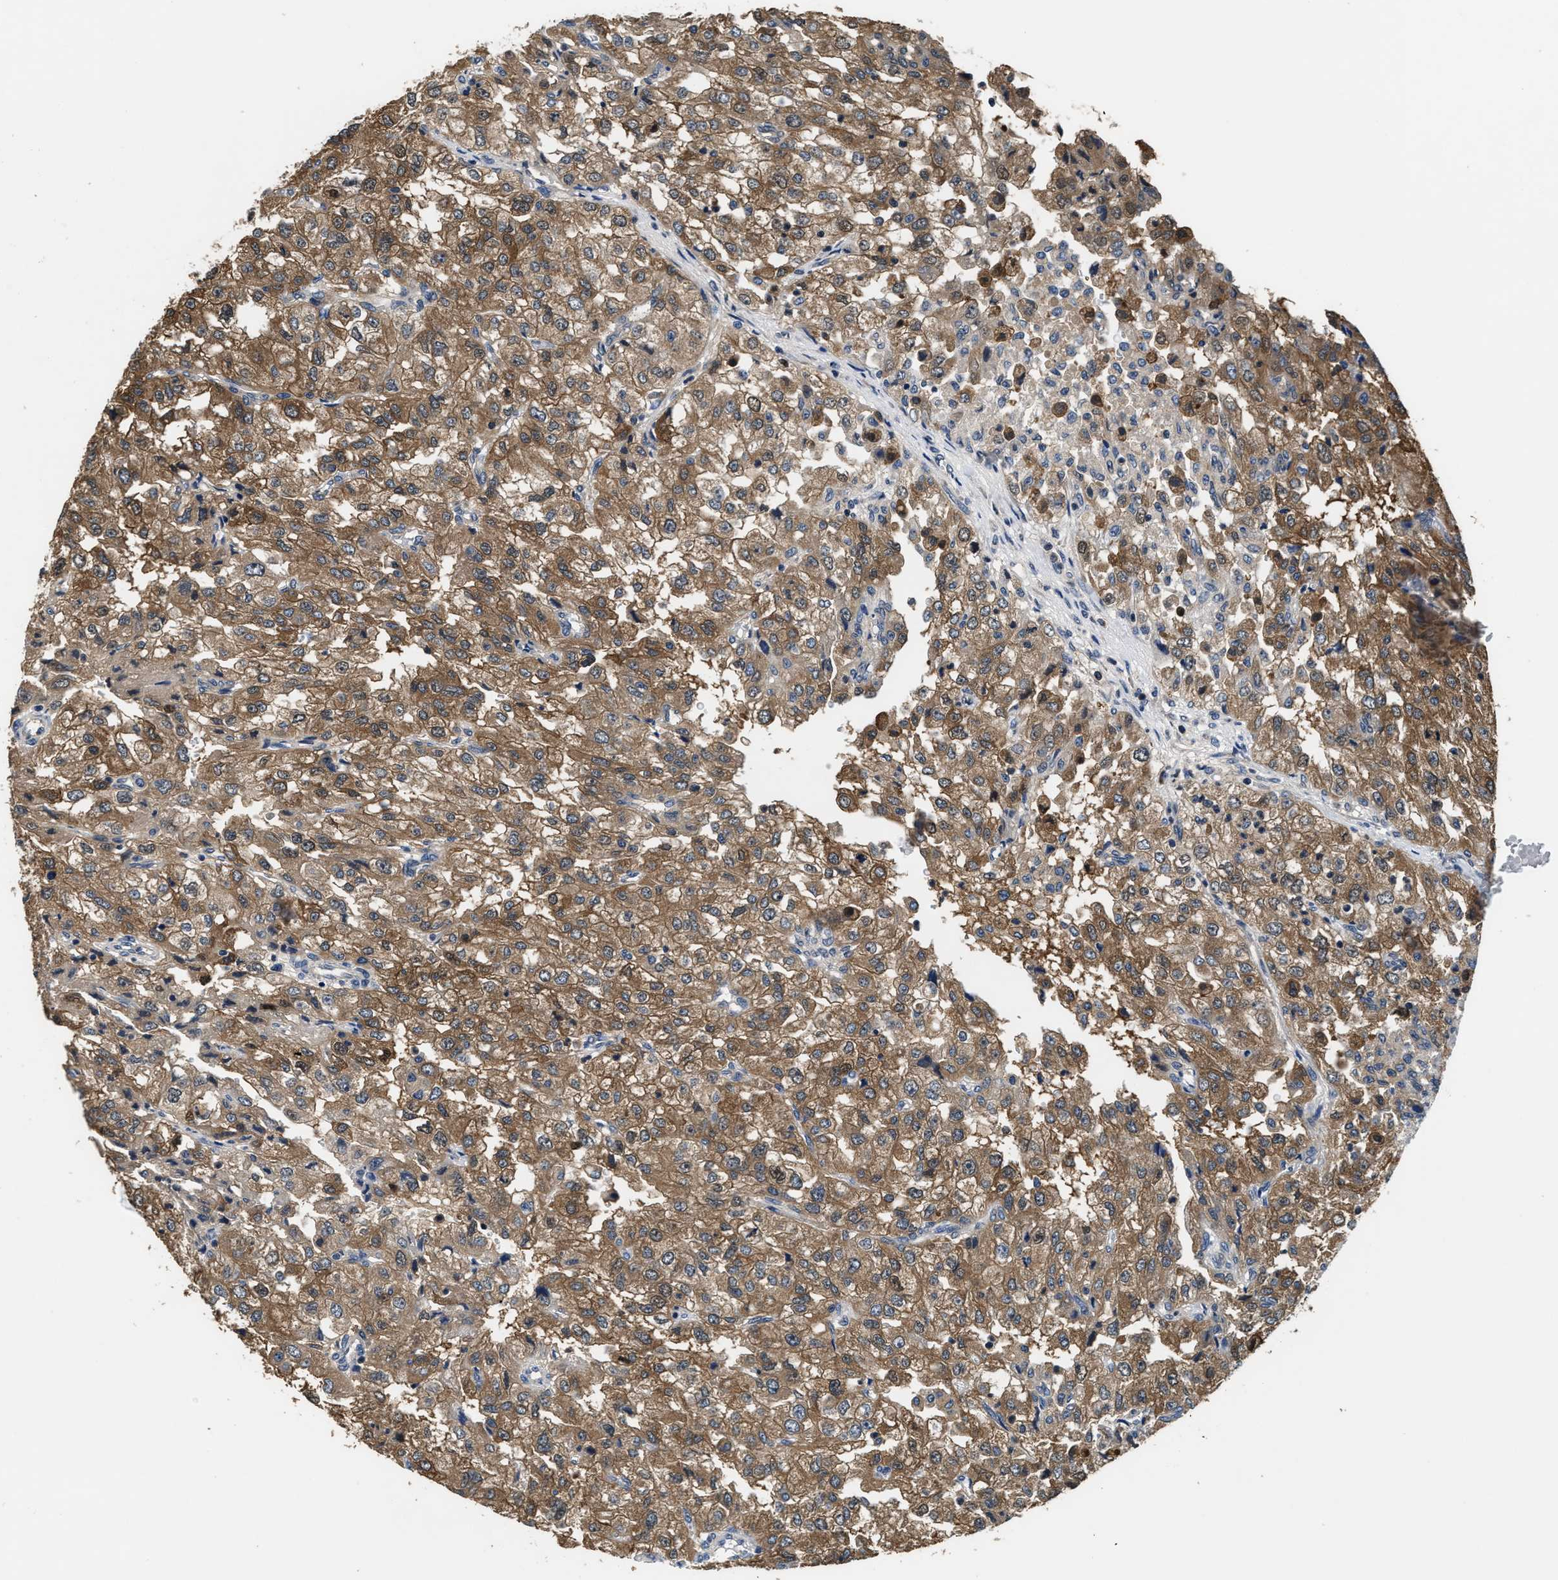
{"staining": {"intensity": "moderate", "quantity": ">75%", "location": "cytoplasmic/membranous"}, "tissue": "renal cancer", "cell_type": "Tumor cells", "image_type": "cancer", "snomed": [{"axis": "morphology", "description": "Adenocarcinoma, NOS"}, {"axis": "topography", "description": "Kidney"}], "caption": "High-magnification brightfield microscopy of renal cancer (adenocarcinoma) stained with DAB (3,3'-diaminobenzidine) (brown) and counterstained with hematoxylin (blue). tumor cells exhibit moderate cytoplasmic/membranous positivity is present in about>75% of cells.", "gene": "PHPT1", "patient": {"sex": "female", "age": 54}}